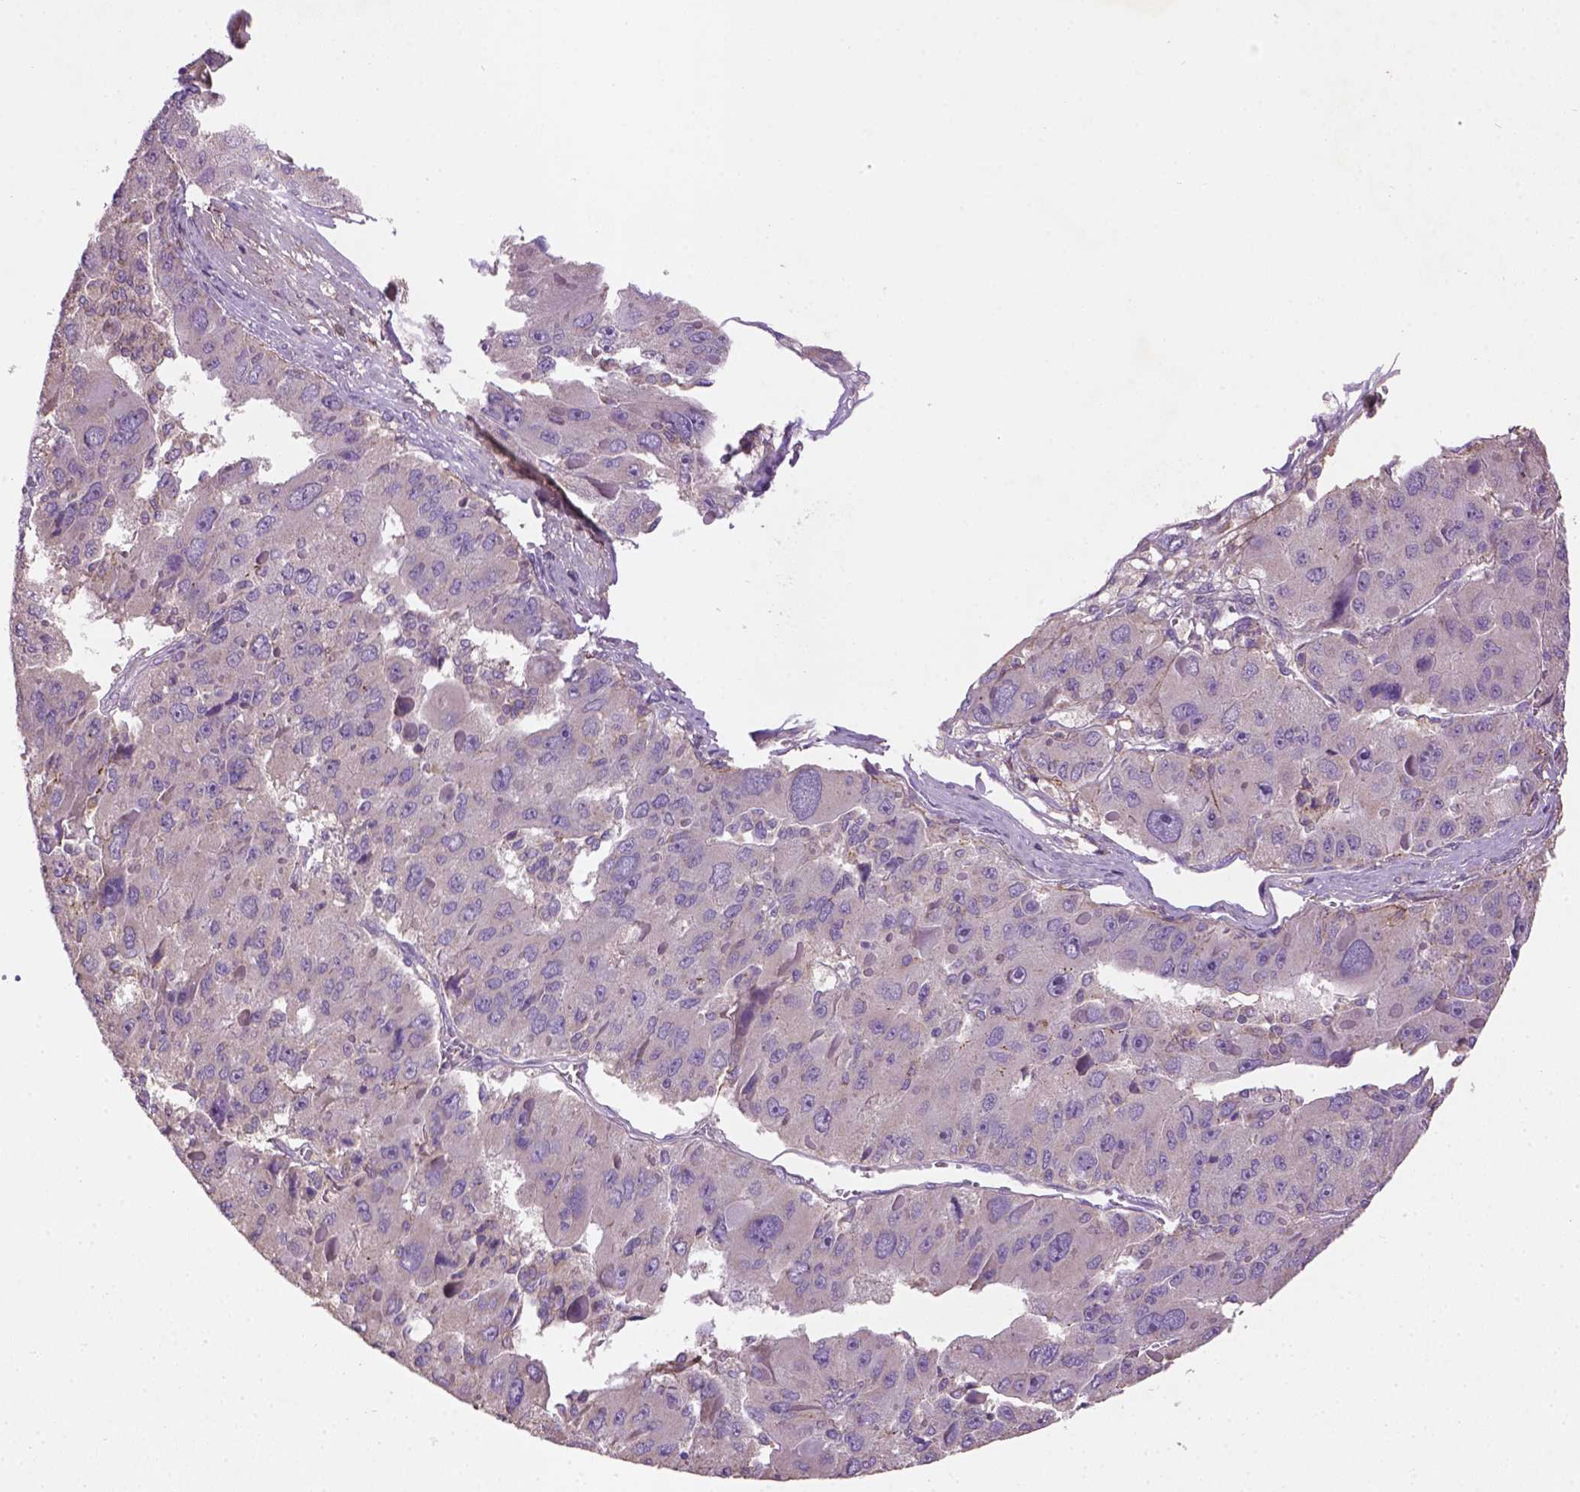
{"staining": {"intensity": "negative", "quantity": "none", "location": "none"}, "tissue": "liver cancer", "cell_type": "Tumor cells", "image_type": "cancer", "snomed": [{"axis": "morphology", "description": "Carcinoma, Hepatocellular, NOS"}, {"axis": "topography", "description": "Liver"}], "caption": "Photomicrograph shows no protein positivity in tumor cells of liver hepatocellular carcinoma tissue. (Stains: DAB IHC with hematoxylin counter stain, Microscopy: brightfield microscopy at high magnification).", "gene": "LRRC3C", "patient": {"sex": "female", "age": 41}}